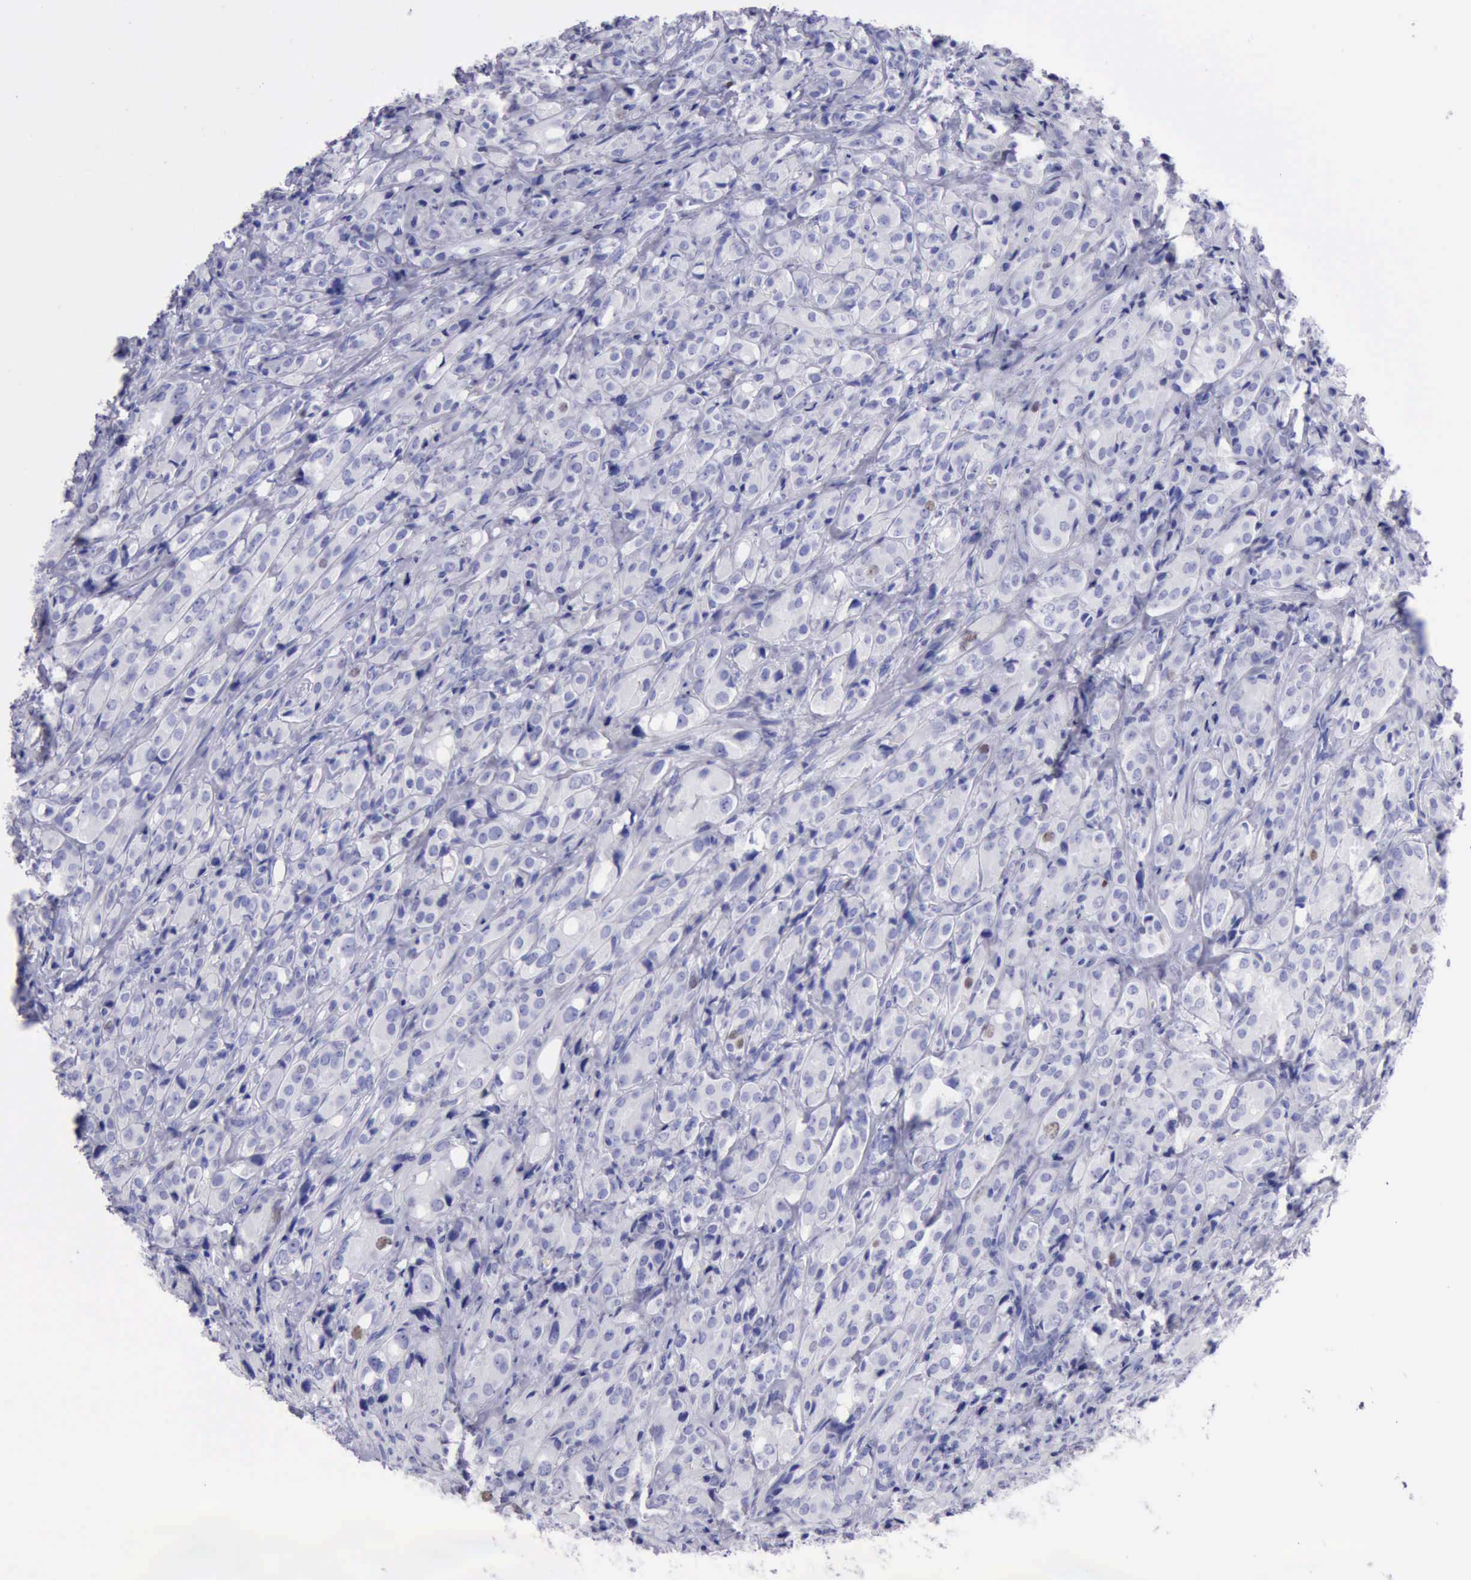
{"staining": {"intensity": "weak", "quantity": "<25%", "location": "nuclear"}, "tissue": "prostate cancer", "cell_type": "Tumor cells", "image_type": "cancer", "snomed": [{"axis": "morphology", "description": "Adenocarcinoma, High grade"}, {"axis": "topography", "description": "Prostate"}], "caption": "Tumor cells are negative for protein expression in human prostate high-grade adenocarcinoma. Nuclei are stained in blue.", "gene": "MCM2", "patient": {"sex": "male", "age": 68}}